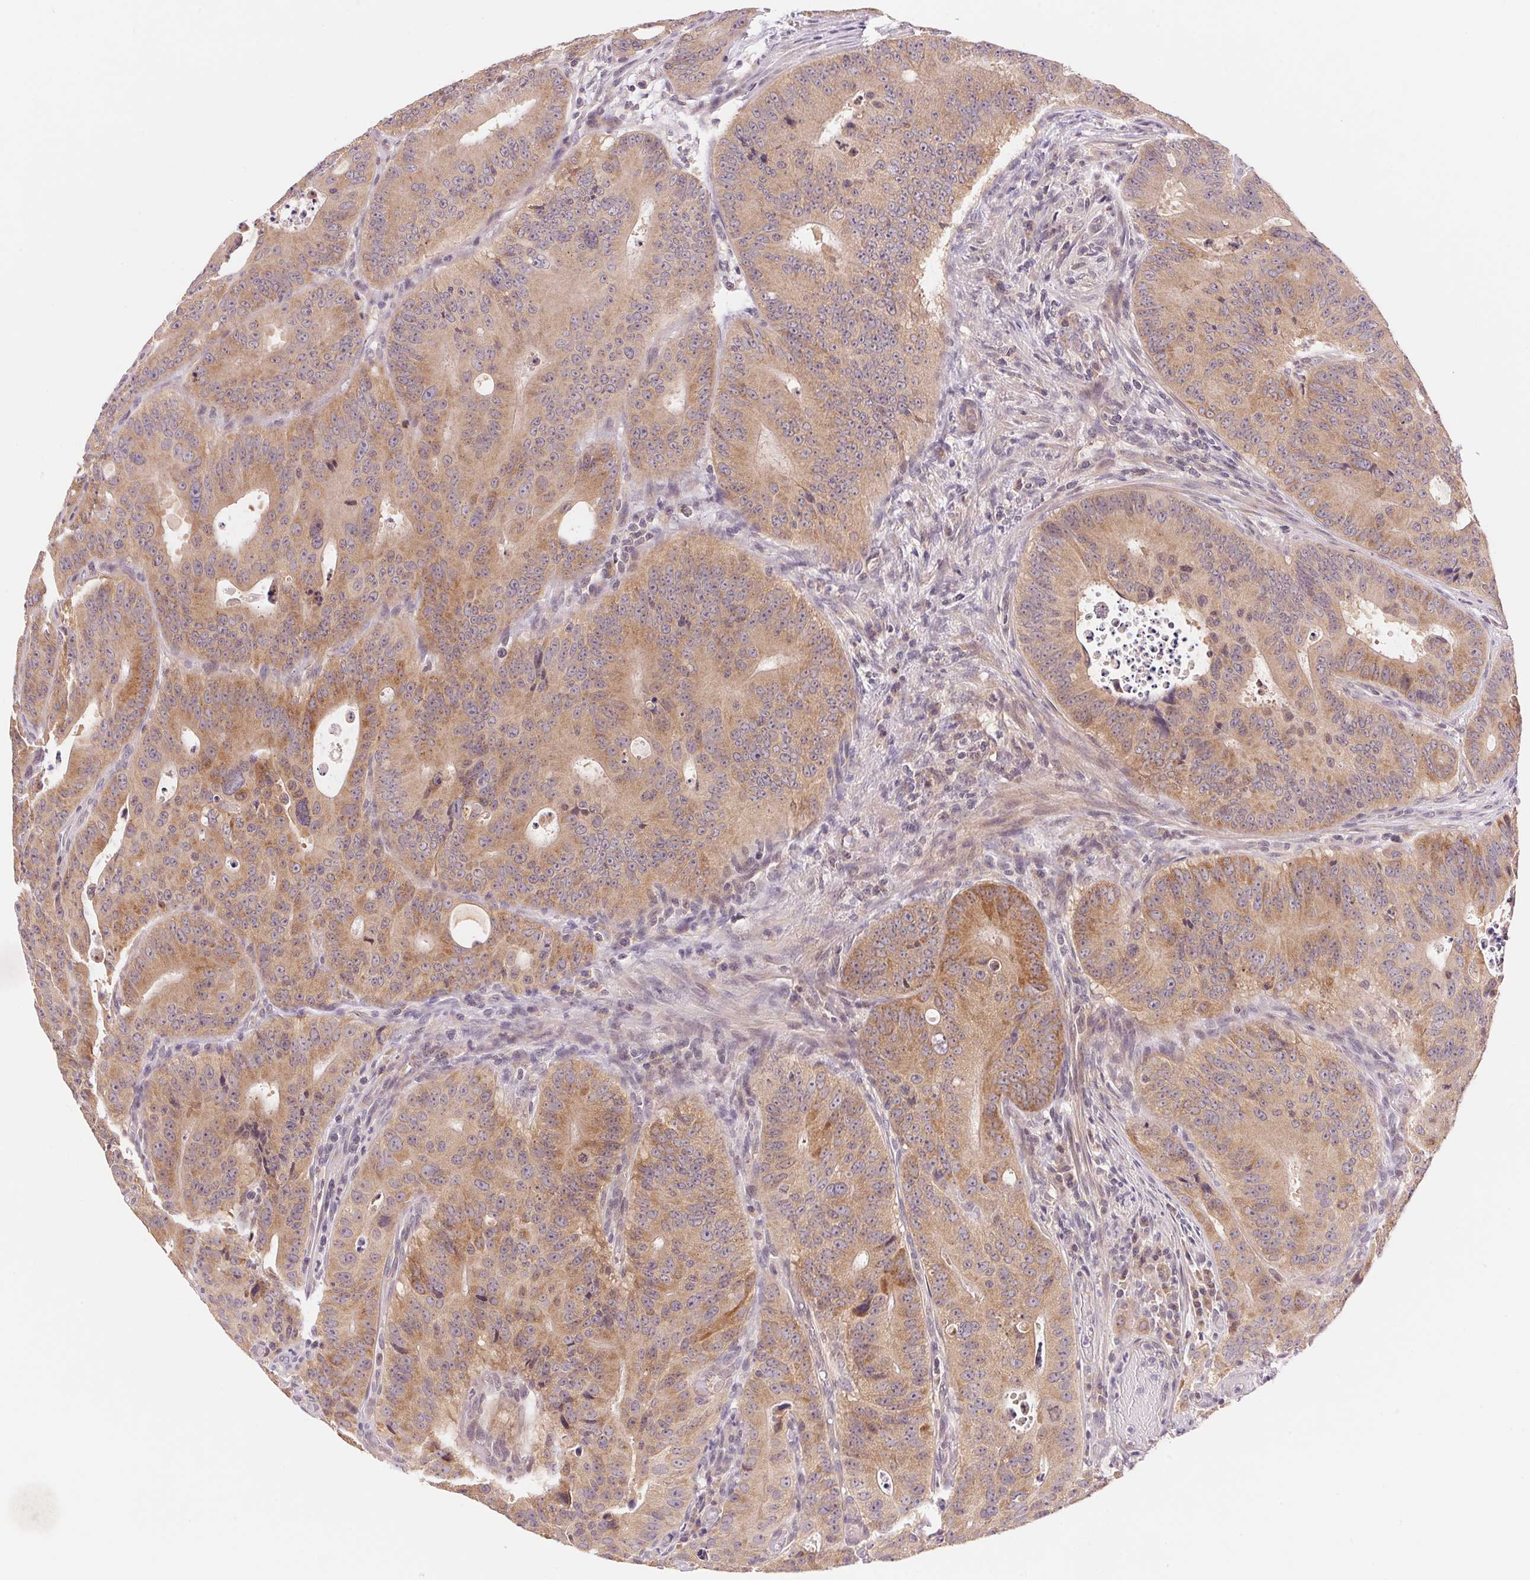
{"staining": {"intensity": "moderate", "quantity": ">75%", "location": "cytoplasmic/membranous"}, "tissue": "colorectal cancer", "cell_type": "Tumor cells", "image_type": "cancer", "snomed": [{"axis": "morphology", "description": "Adenocarcinoma, NOS"}, {"axis": "topography", "description": "Colon"}], "caption": "A photomicrograph of human colorectal adenocarcinoma stained for a protein displays moderate cytoplasmic/membranous brown staining in tumor cells. The protein of interest is shown in brown color, while the nuclei are stained blue.", "gene": "BNIP5", "patient": {"sex": "male", "age": 62}}